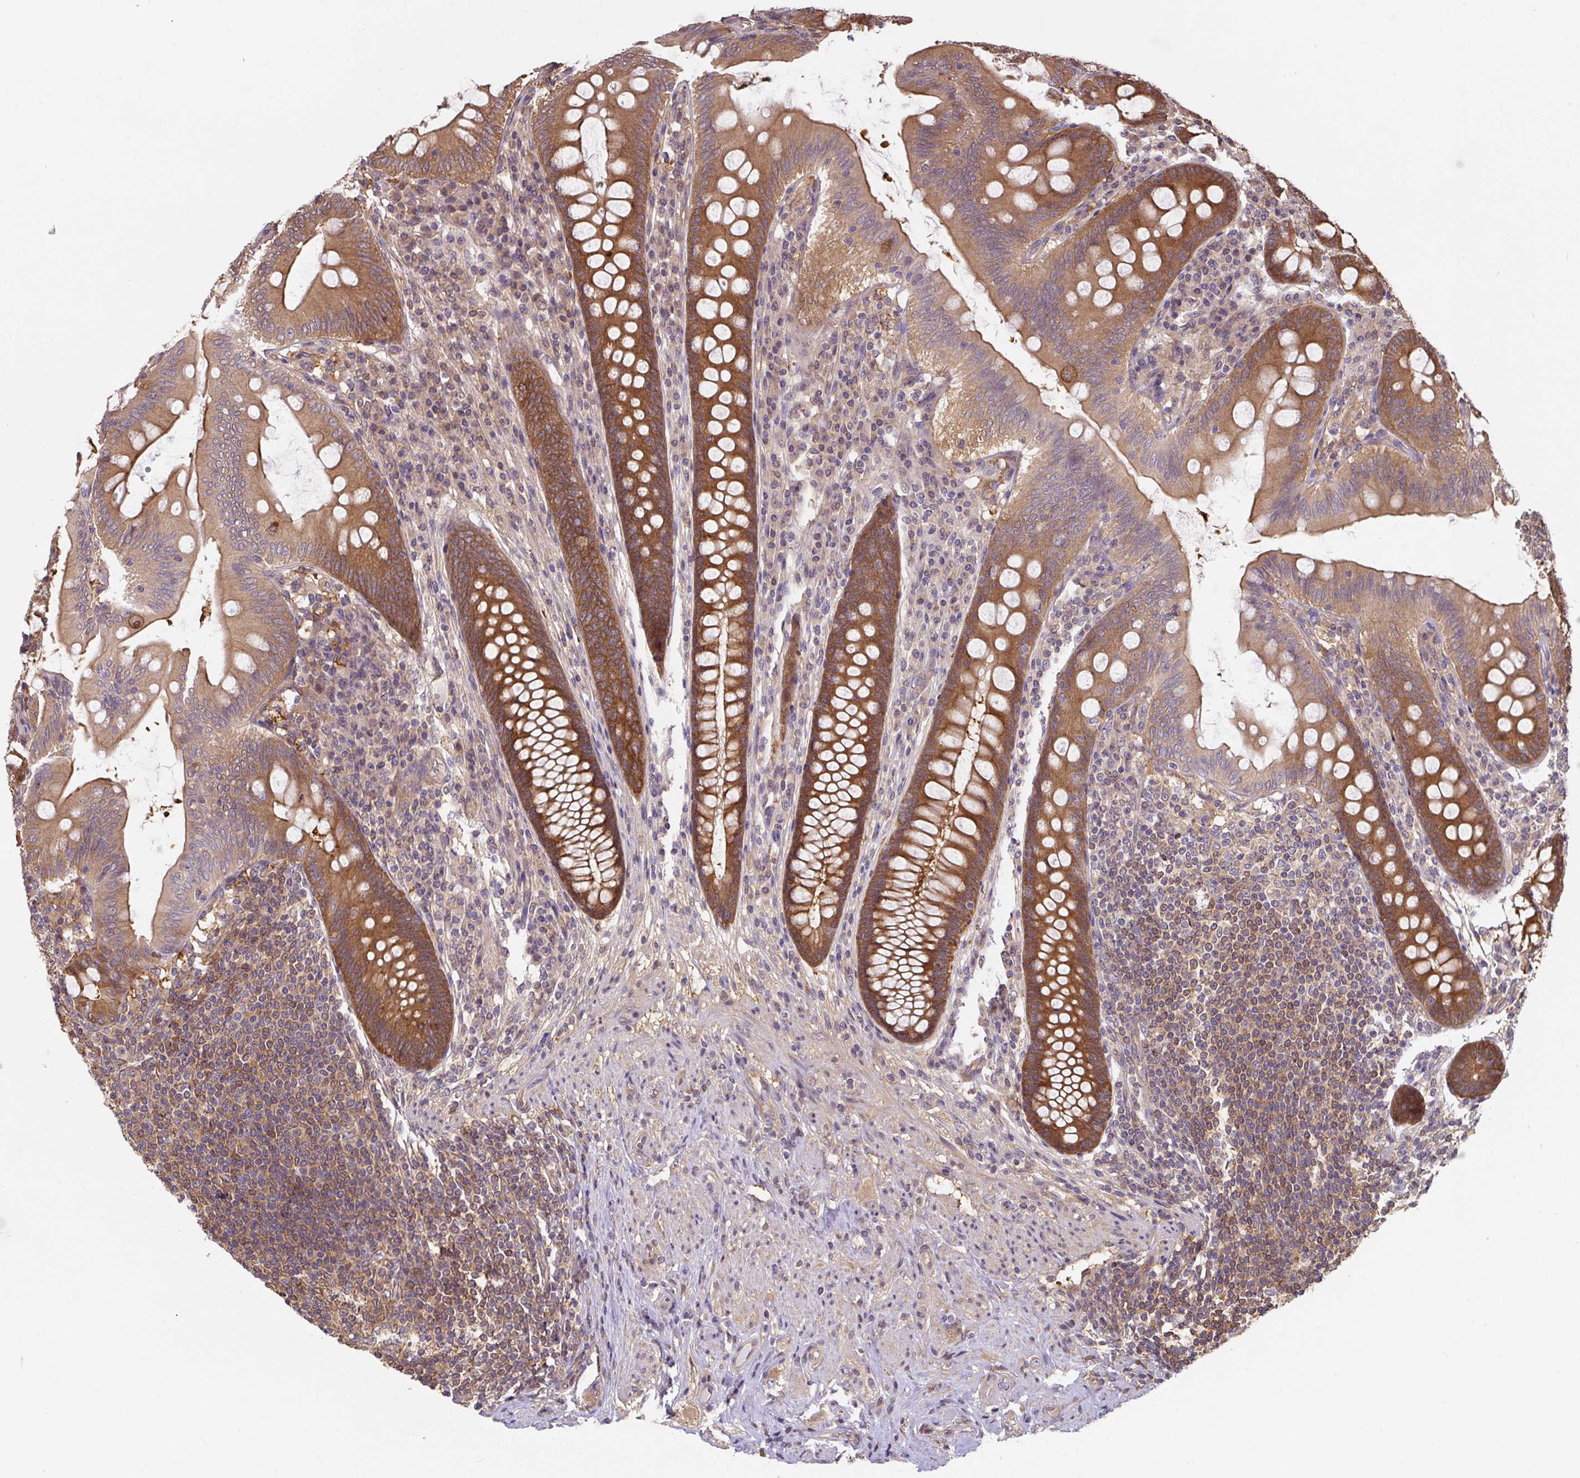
{"staining": {"intensity": "strong", "quantity": ">75%", "location": "cytoplasmic/membranous"}, "tissue": "appendix", "cell_type": "Glandular cells", "image_type": "normal", "snomed": [{"axis": "morphology", "description": "Normal tissue, NOS"}, {"axis": "topography", "description": "Appendix"}], "caption": "Immunohistochemistry image of normal human appendix stained for a protein (brown), which demonstrates high levels of strong cytoplasmic/membranous positivity in approximately >75% of glandular cells.", "gene": "ST13", "patient": {"sex": "male", "age": 71}}